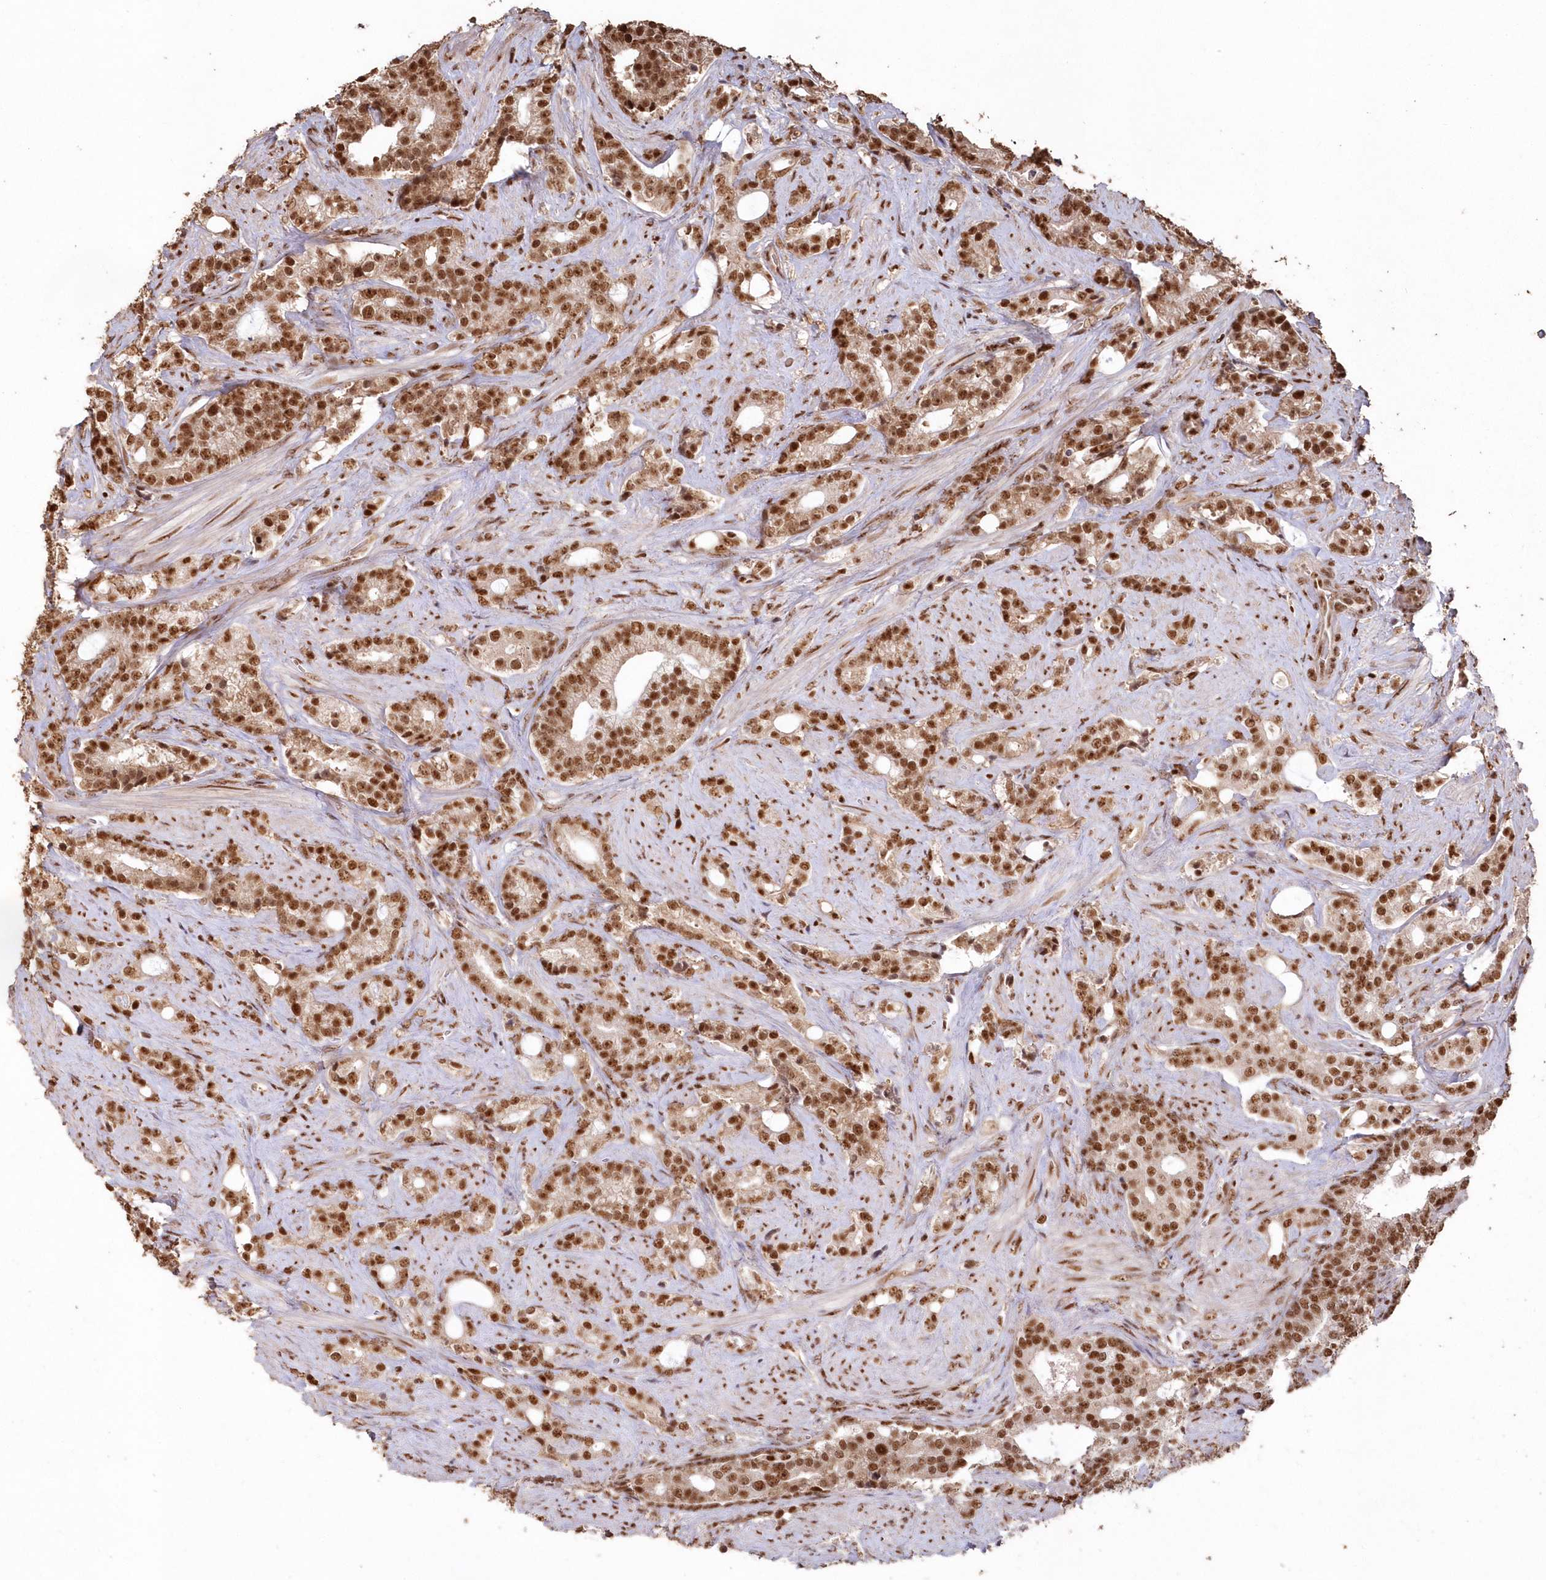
{"staining": {"intensity": "strong", "quantity": ">75%", "location": "nuclear"}, "tissue": "prostate cancer", "cell_type": "Tumor cells", "image_type": "cancer", "snomed": [{"axis": "morphology", "description": "Adenocarcinoma, High grade"}, {"axis": "topography", "description": "Prostate and seminal vesicle, NOS"}], "caption": "IHC of human prostate cancer (high-grade adenocarcinoma) reveals high levels of strong nuclear staining in about >75% of tumor cells. Nuclei are stained in blue.", "gene": "PDS5A", "patient": {"sex": "male", "age": 67}}